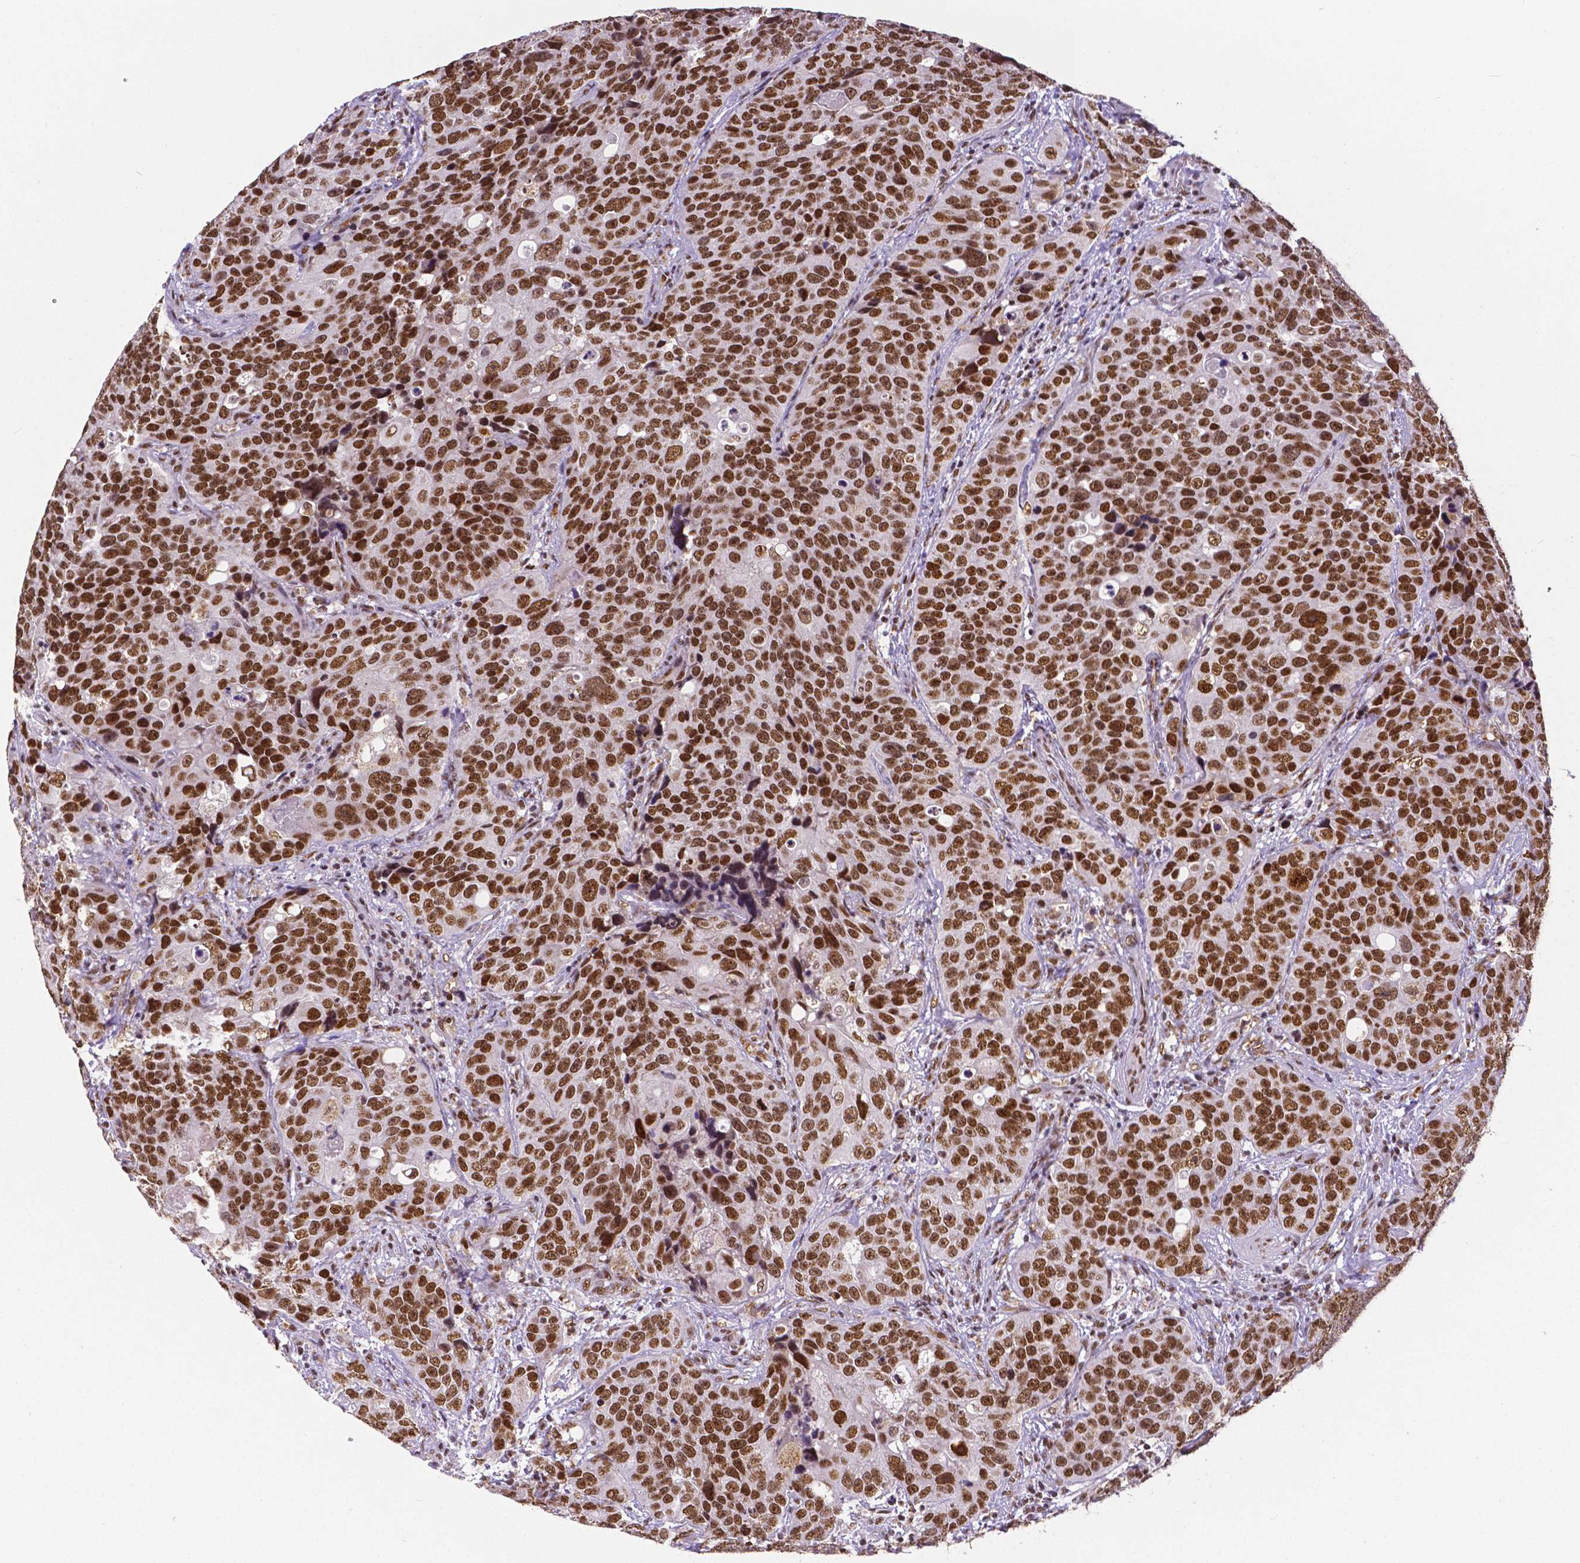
{"staining": {"intensity": "strong", "quantity": ">75%", "location": "nuclear"}, "tissue": "urothelial cancer", "cell_type": "Tumor cells", "image_type": "cancer", "snomed": [{"axis": "morphology", "description": "Urothelial carcinoma, NOS"}, {"axis": "topography", "description": "Urinary bladder"}], "caption": "High-power microscopy captured an IHC micrograph of urothelial cancer, revealing strong nuclear expression in approximately >75% of tumor cells.", "gene": "ATRX", "patient": {"sex": "male", "age": 52}}